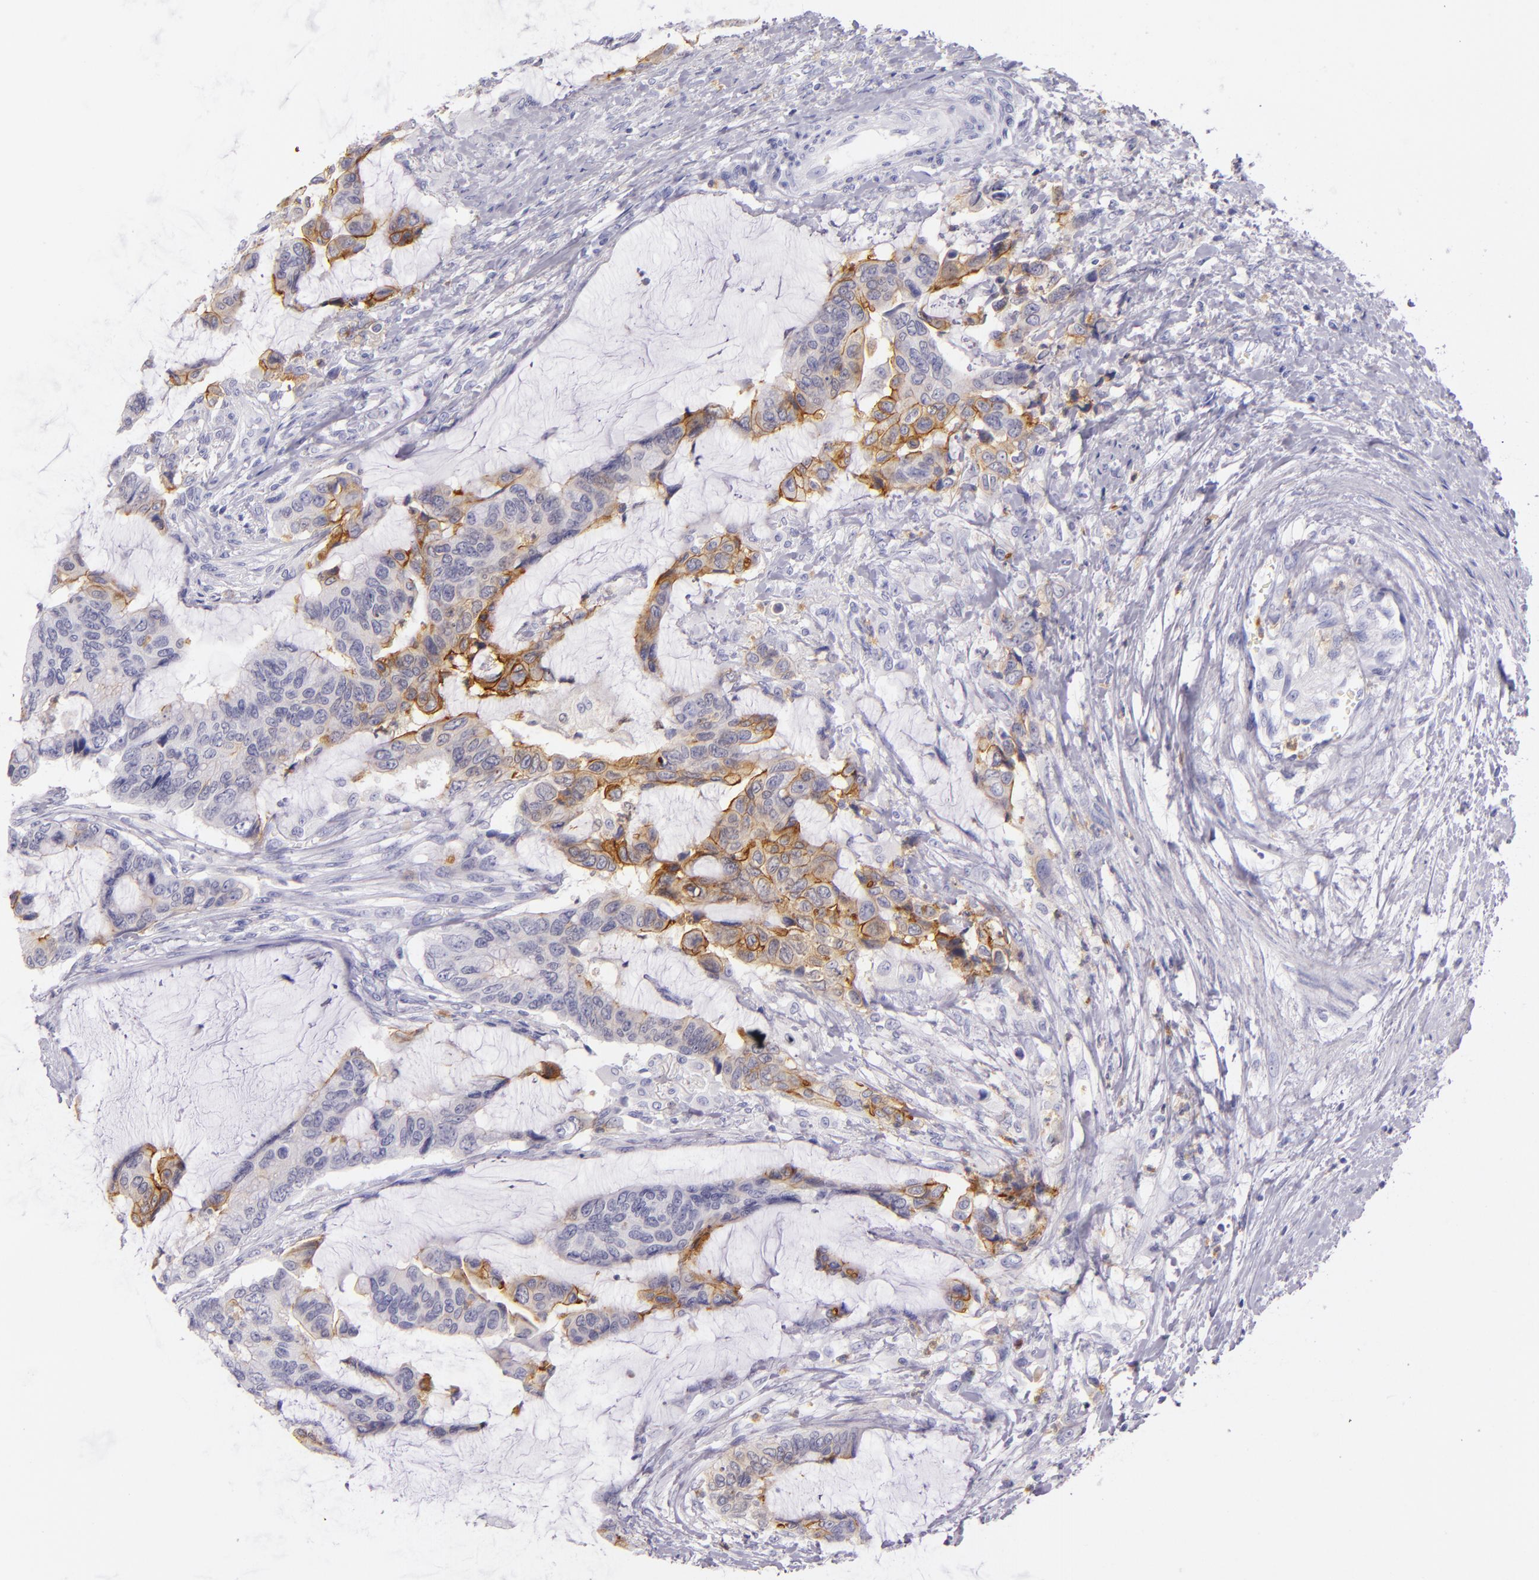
{"staining": {"intensity": "moderate", "quantity": "<25%", "location": "cytoplasmic/membranous"}, "tissue": "colorectal cancer", "cell_type": "Tumor cells", "image_type": "cancer", "snomed": [{"axis": "morphology", "description": "Adenocarcinoma, NOS"}, {"axis": "topography", "description": "Rectum"}], "caption": "Colorectal cancer was stained to show a protein in brown. There is low levels of moderate cytoplasmic/membranous expression in about <25% of tumor cells.", "gene": "CEACAM1", "patient": {"sex": "female", "age": 59}}